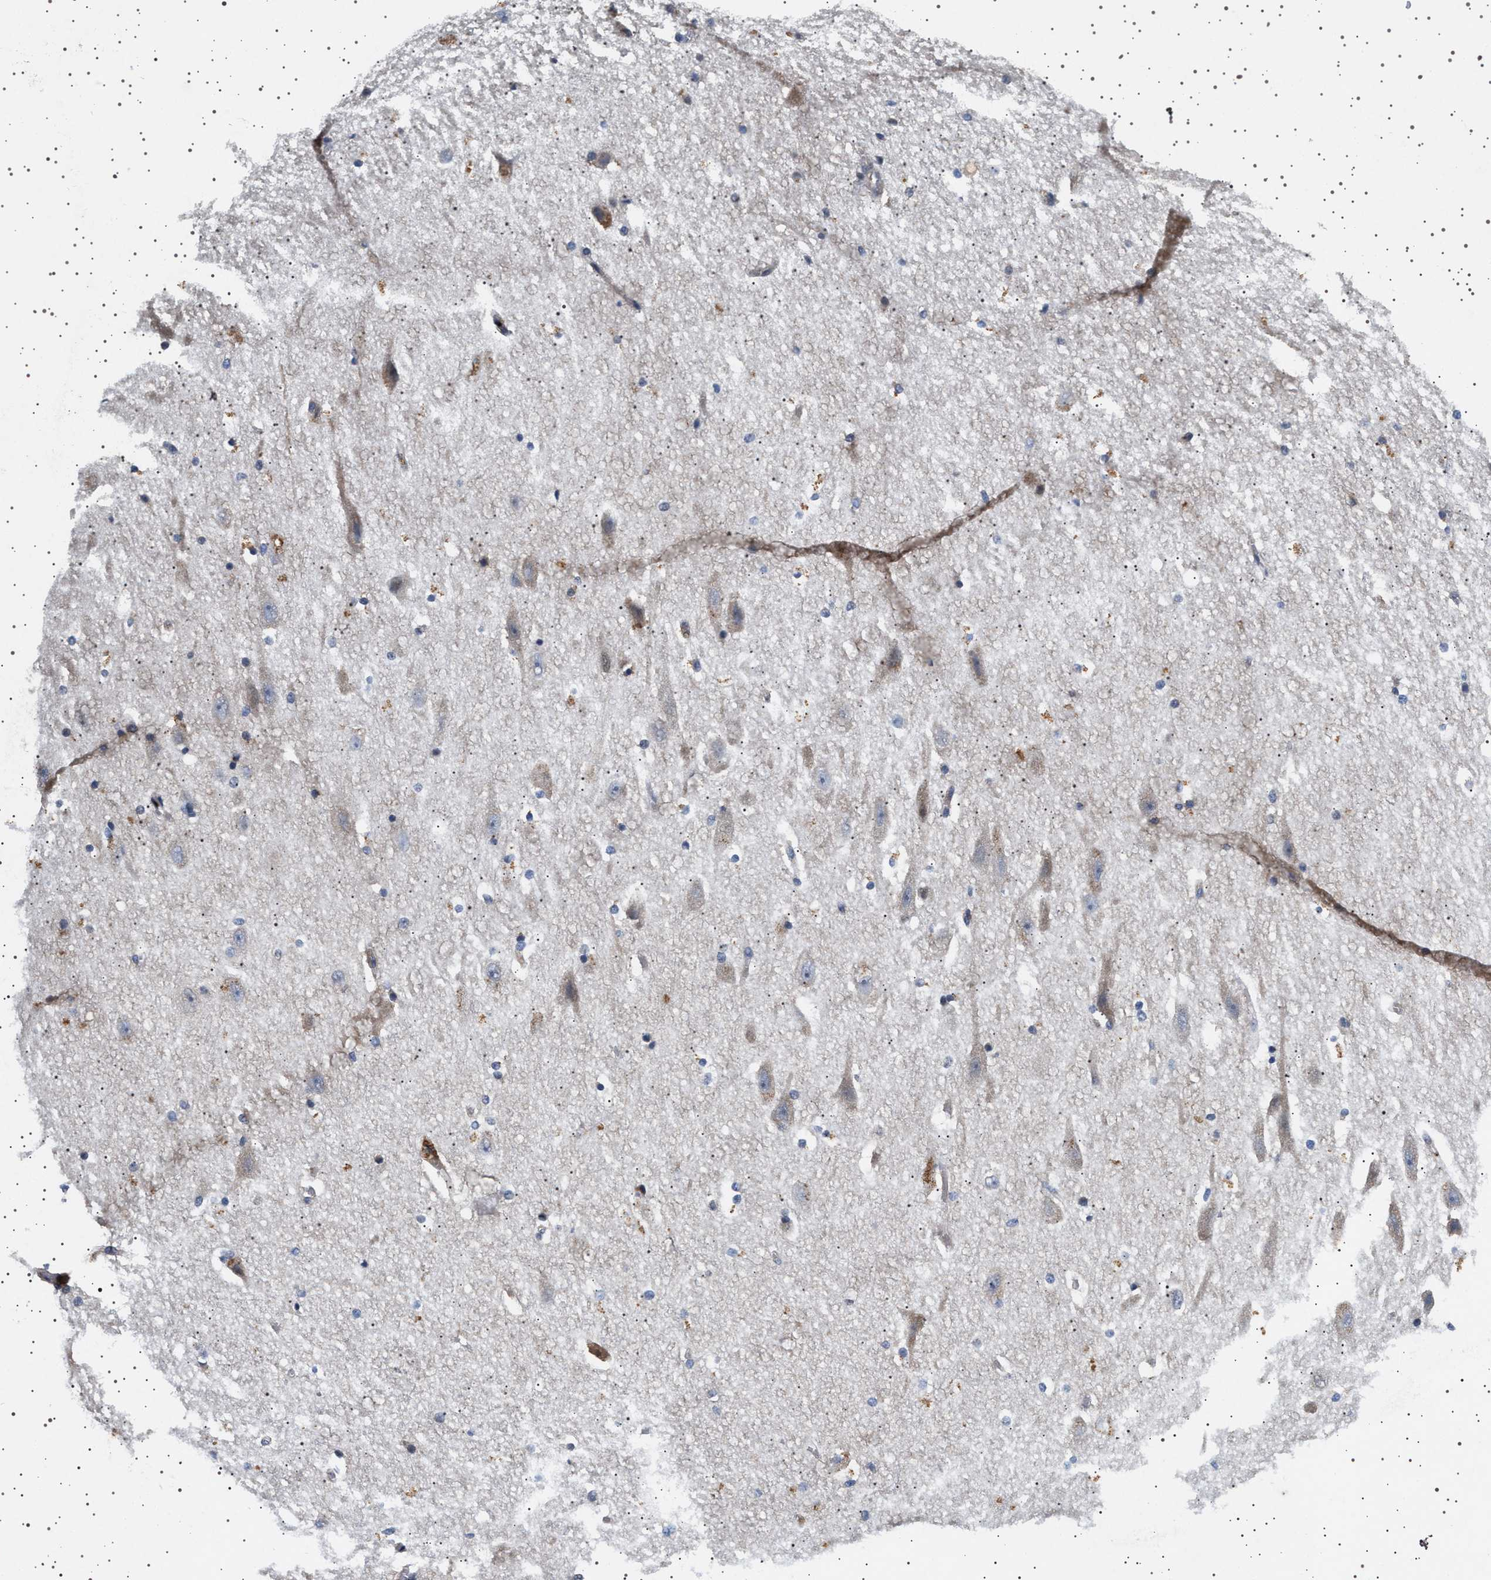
{"staining": {"intensity": "weak", "quantity": "<25%", "location": "cytoplasmic/membranous"}, "tissue": "hippocampus", "cell_type": "Glial cells", "image_type": "normal", "snomed": [{"axis": "morphology", "description": "Normal tissue, NOS"}, {"axis": "topography", "description": "Hippocampus"}], "caption": "The histopathology image demonstrates no staining of glial cells in normal hippocampus.", "gene": "FICD", "patient": {"sex": "female", "age": 19}}